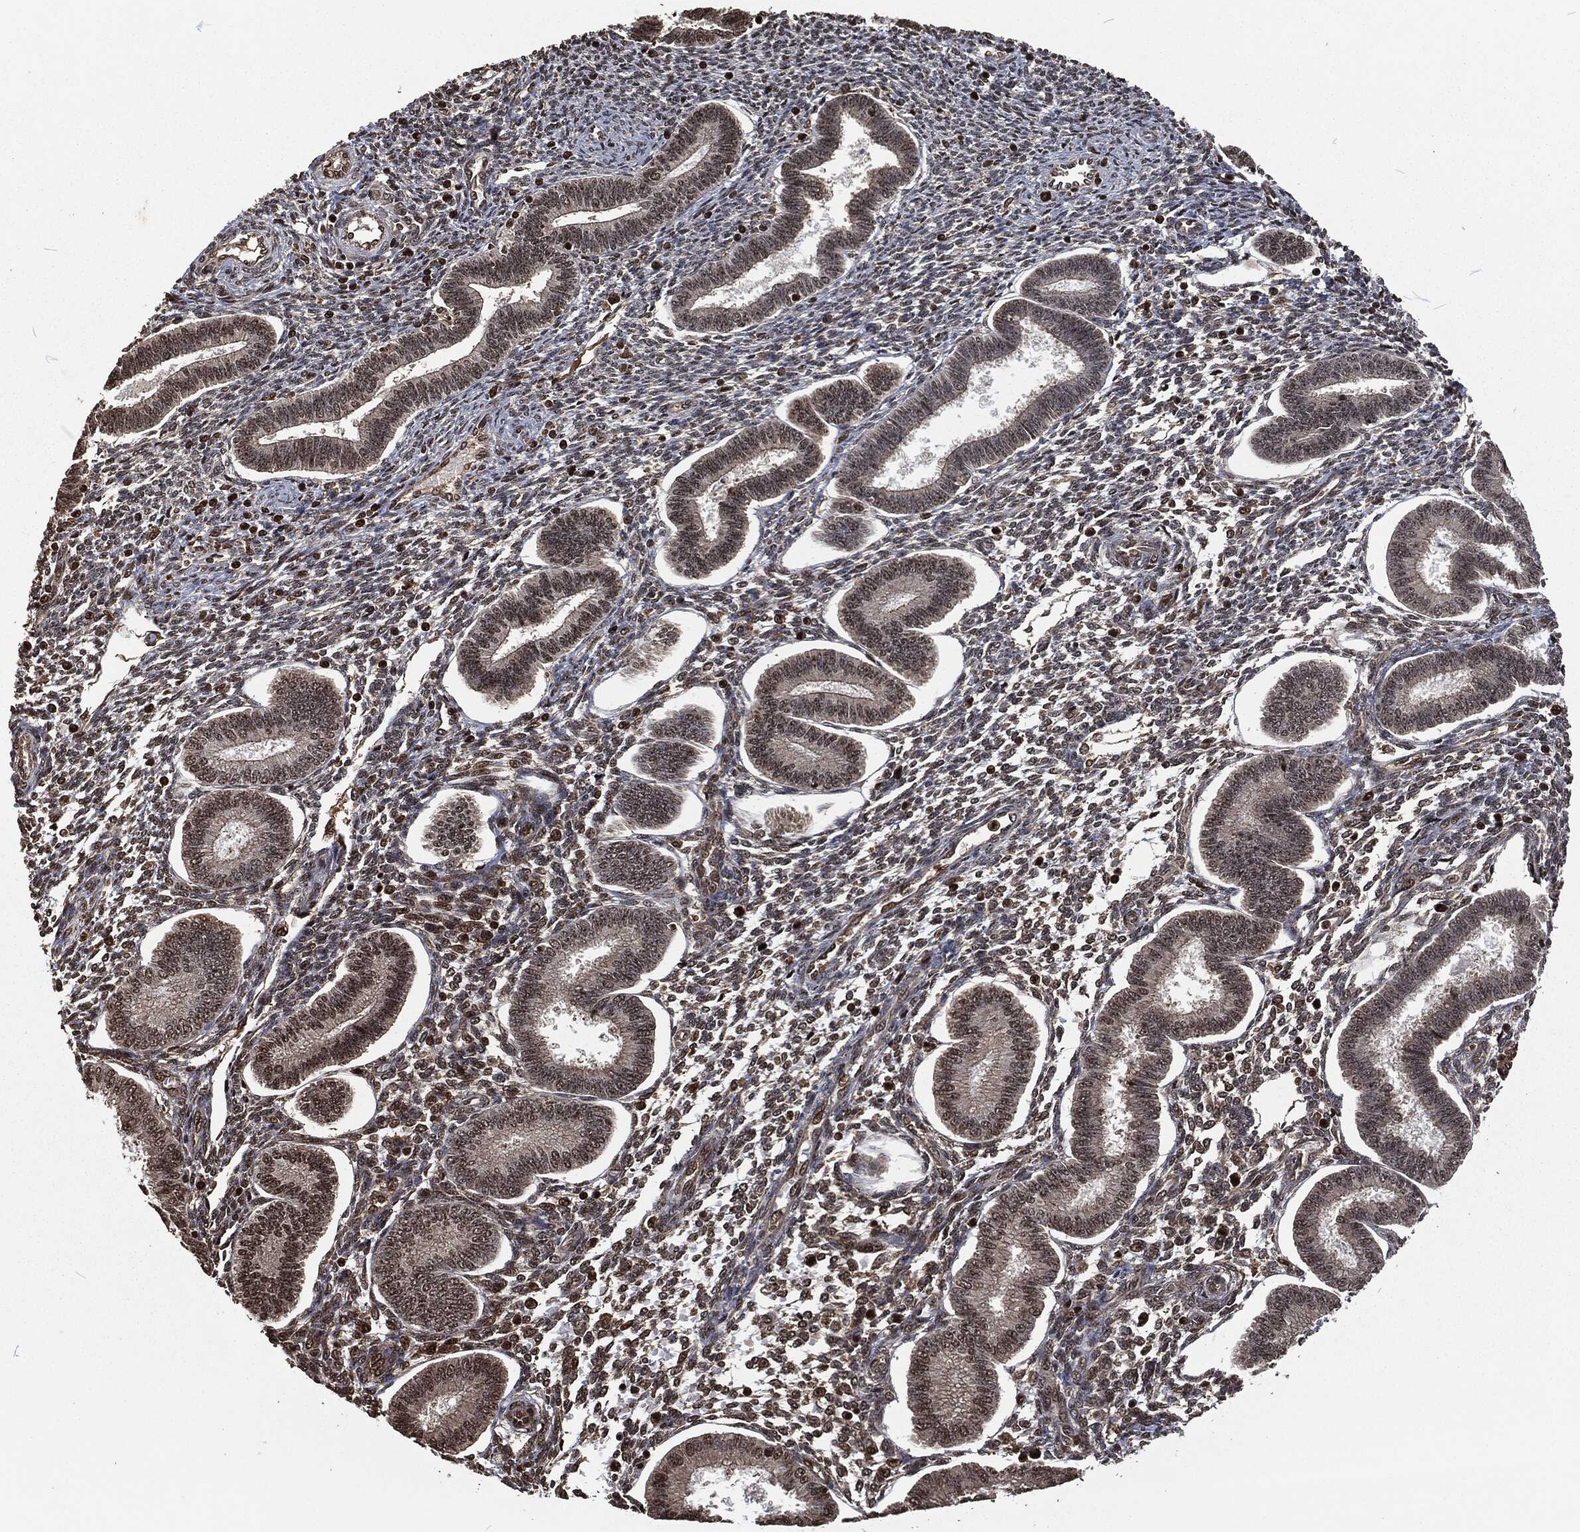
{"staining": {"intensity": "strong", "quantity": "<25%", "location": "nuclear"}, "tissue": "endometrium", "cell_type": "Cells in endometrial stroma", "image_type": "normal", "snomed": [{"axis": "morphology", "description": "Normal tissue, NOS"}, {"axis": "topography", "description": "Endometrium"}], "caption": "This histopathology image reveals immunohistochemistry (IHC) staining of benign human endometrium, with medium strong nuclear expression in about <25% of cells in endometrial stroma.", "gene": "SNAI1", "patient": {"sex": "female", "age": 43}}